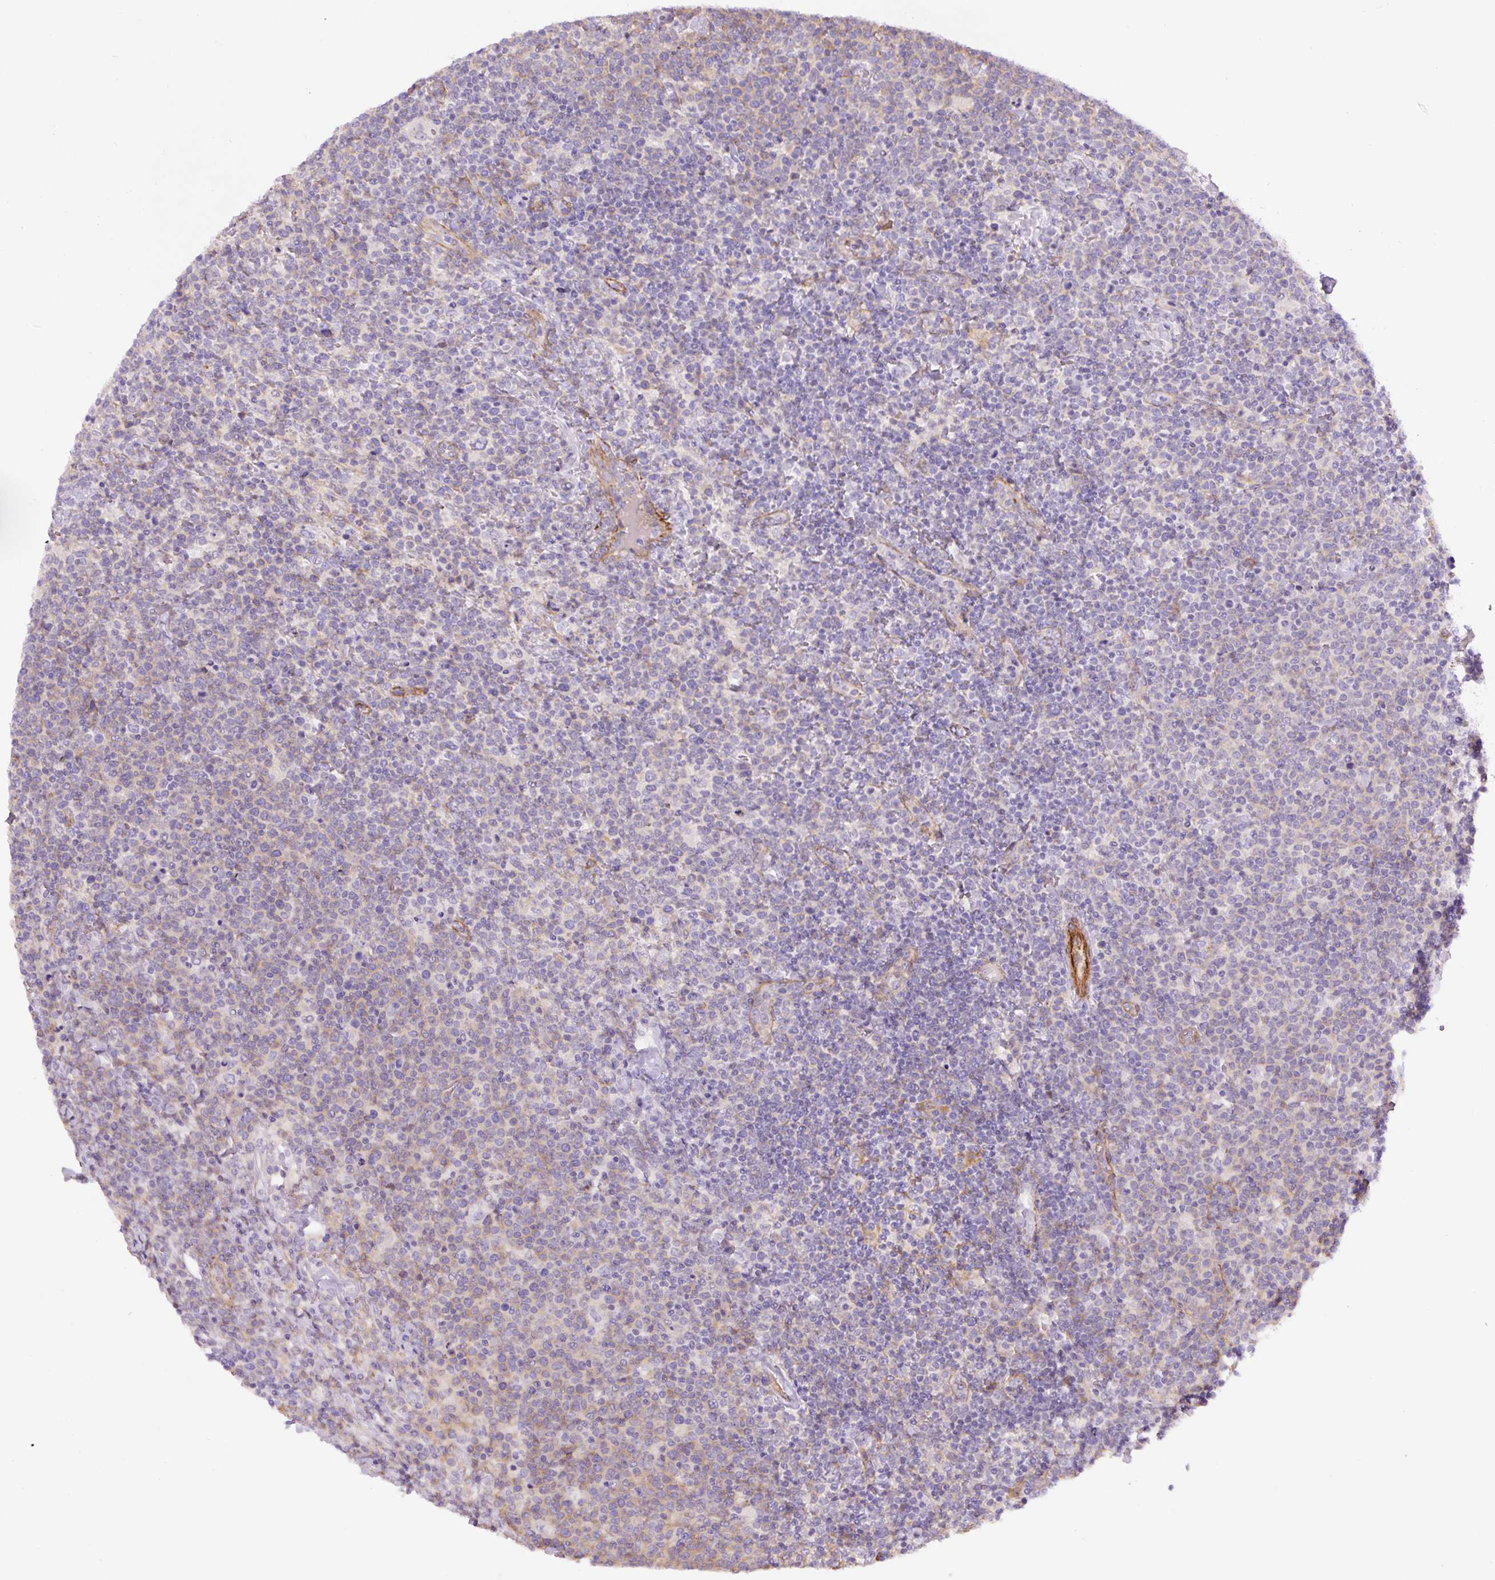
{"staining": {"intensity": "negative", "quantity": "none", "location": "none"}, "tissue": "lymphoma", "cell_type": "Tumor cells", "image_type": "cancer", "snomed": [{"axis": "morphology", "description": "Malignant lymphoma, non-Hodgkin's type, High grade"}, {"axis": "topography", "description": "Lymph node"}], "caption": "High-grade malignant lymphoma, non-Hodgkin's type stained for a protein using immunohistochemistry (IHC) displays no staining tumor cells.", "gene": "B3GALT5", "patient": {"sex": "male", "age": 61}}